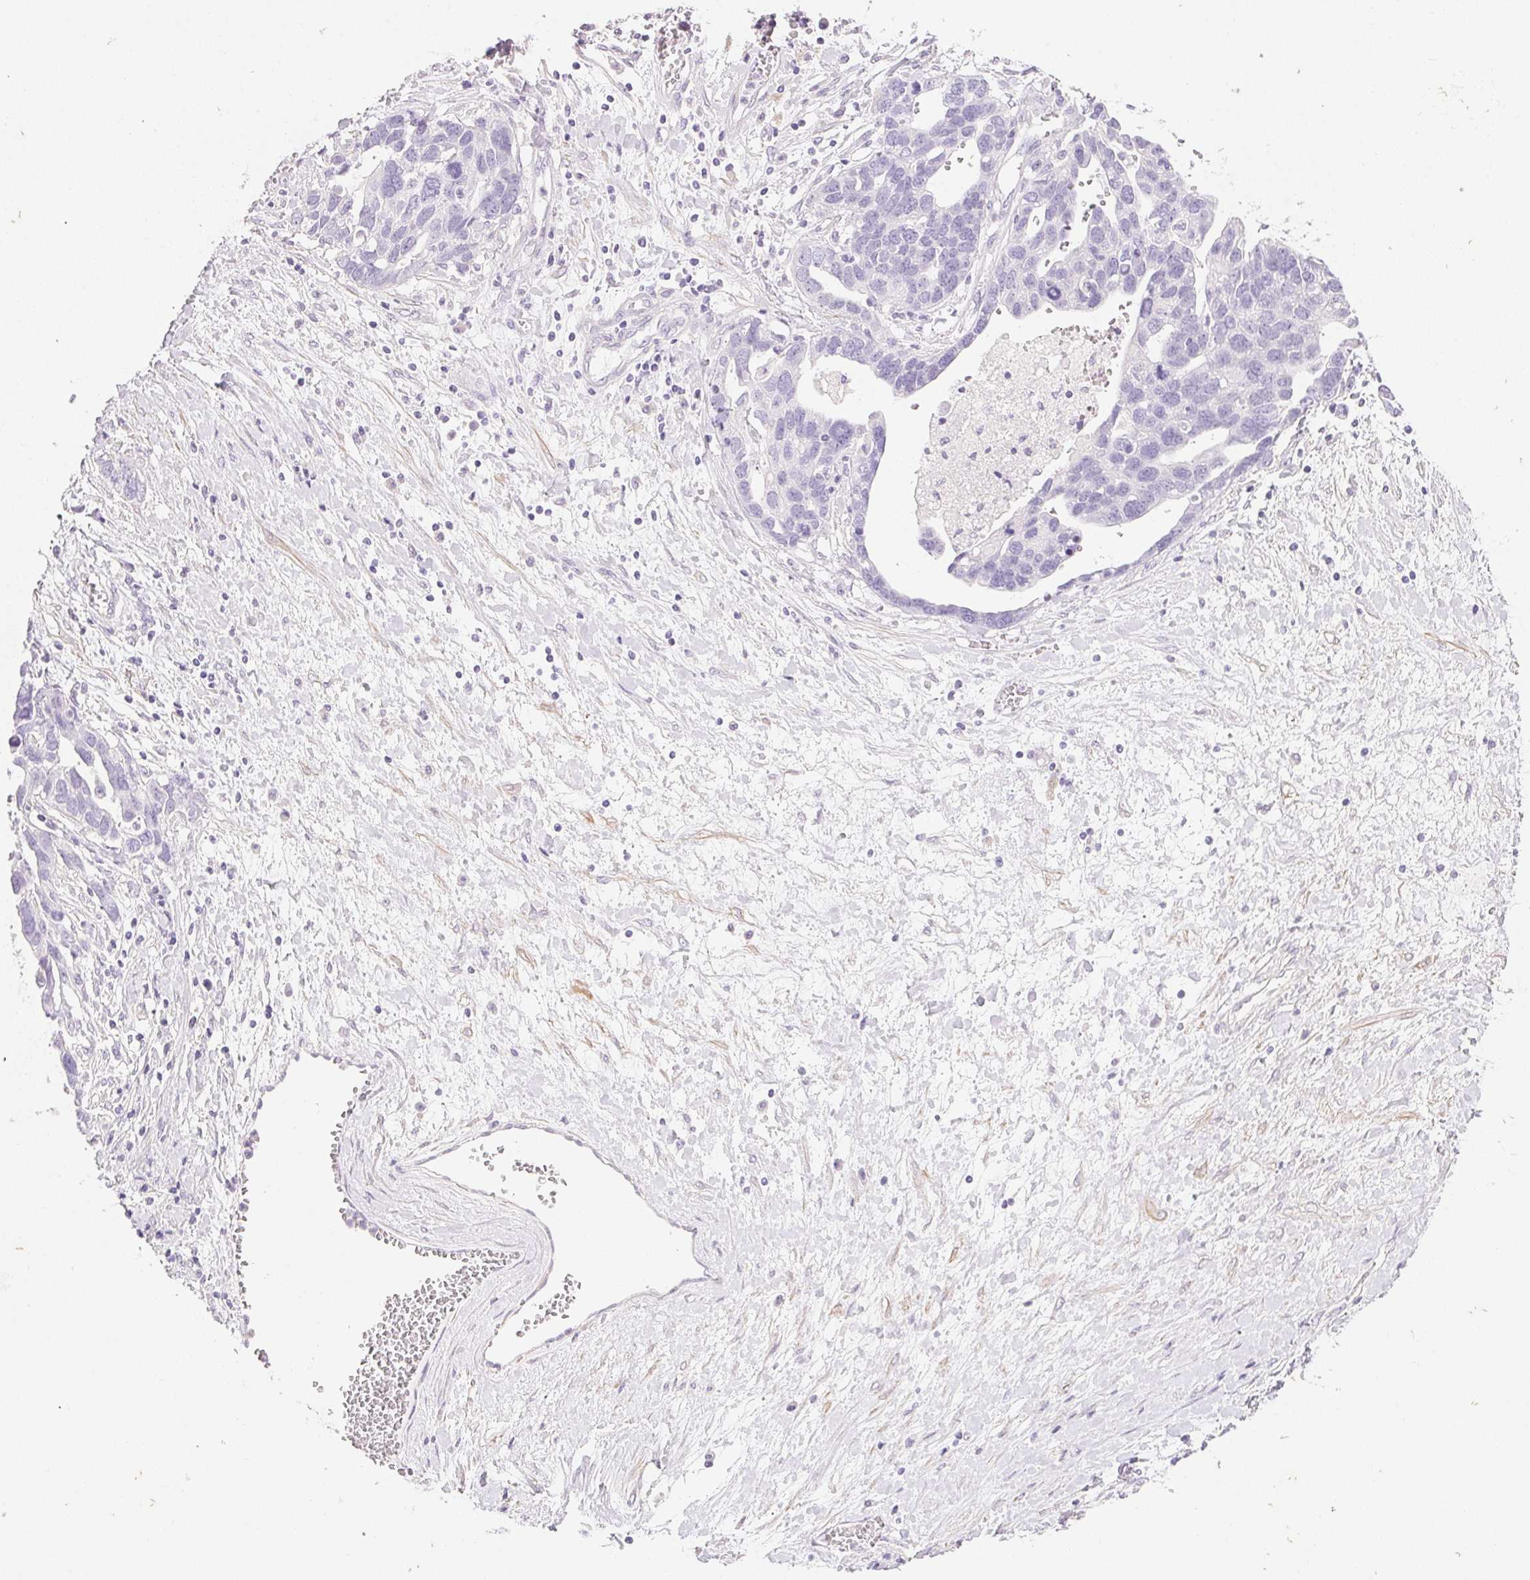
{"staining": {"intensity": "negative", "quantity": "none", "location": "none"}, "tissue": "ovarian cancer", "cell_type": "Tumor cells", "image_type": "cancer", "snomed": [{"axis": "morphology", "description": "Cystadenocarcinoma, serous, NOS"}, {"axis": "topography", "description": "Ovary"}], "caption": "Protein analysis of serous cystadenocarcinoma (ovarian) demonstrates no significant expression in tumor cells.", "gene": "KCNE2", "patient": {"sex": "female", "age": 54}}